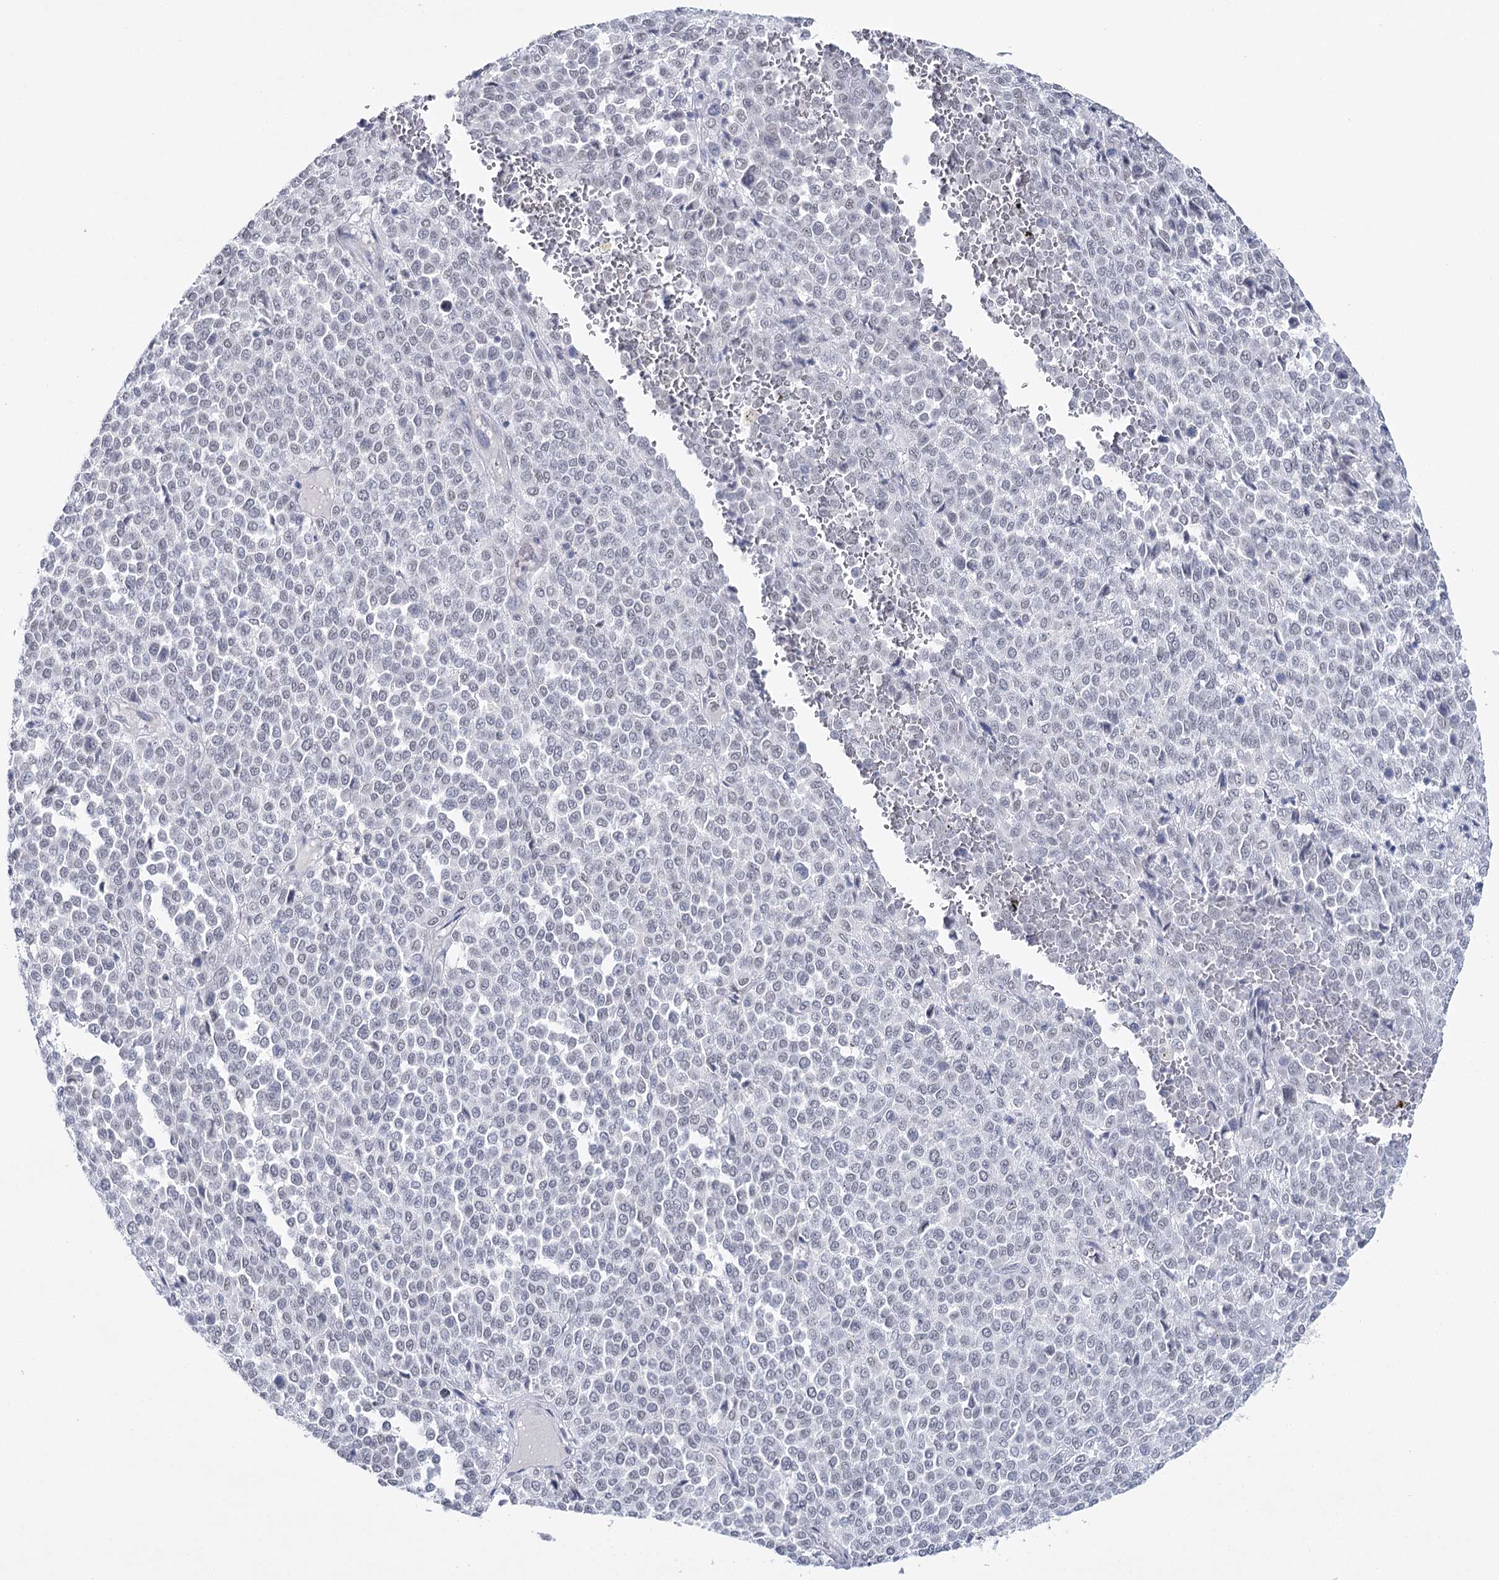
{"staining": {"intensity": "weak", "quantity": "<25%", "location": "nuclear"}, "tissue": "melanoma", "cell_type": "Tumor cells", "image_type": "cancer", "snomed": [{"axis": "morphology", "description": "Malignant melanoma, Metastatic site"}, {"axis": "topography", "description": "Pancreas"}], "caption": "This is an immunohistochemistry (IHC) micrograph of human melanoma. There is no staining in tumor cells.", "gene": "ZC3H8", "patient": {"sex": "female", "age": 30}}